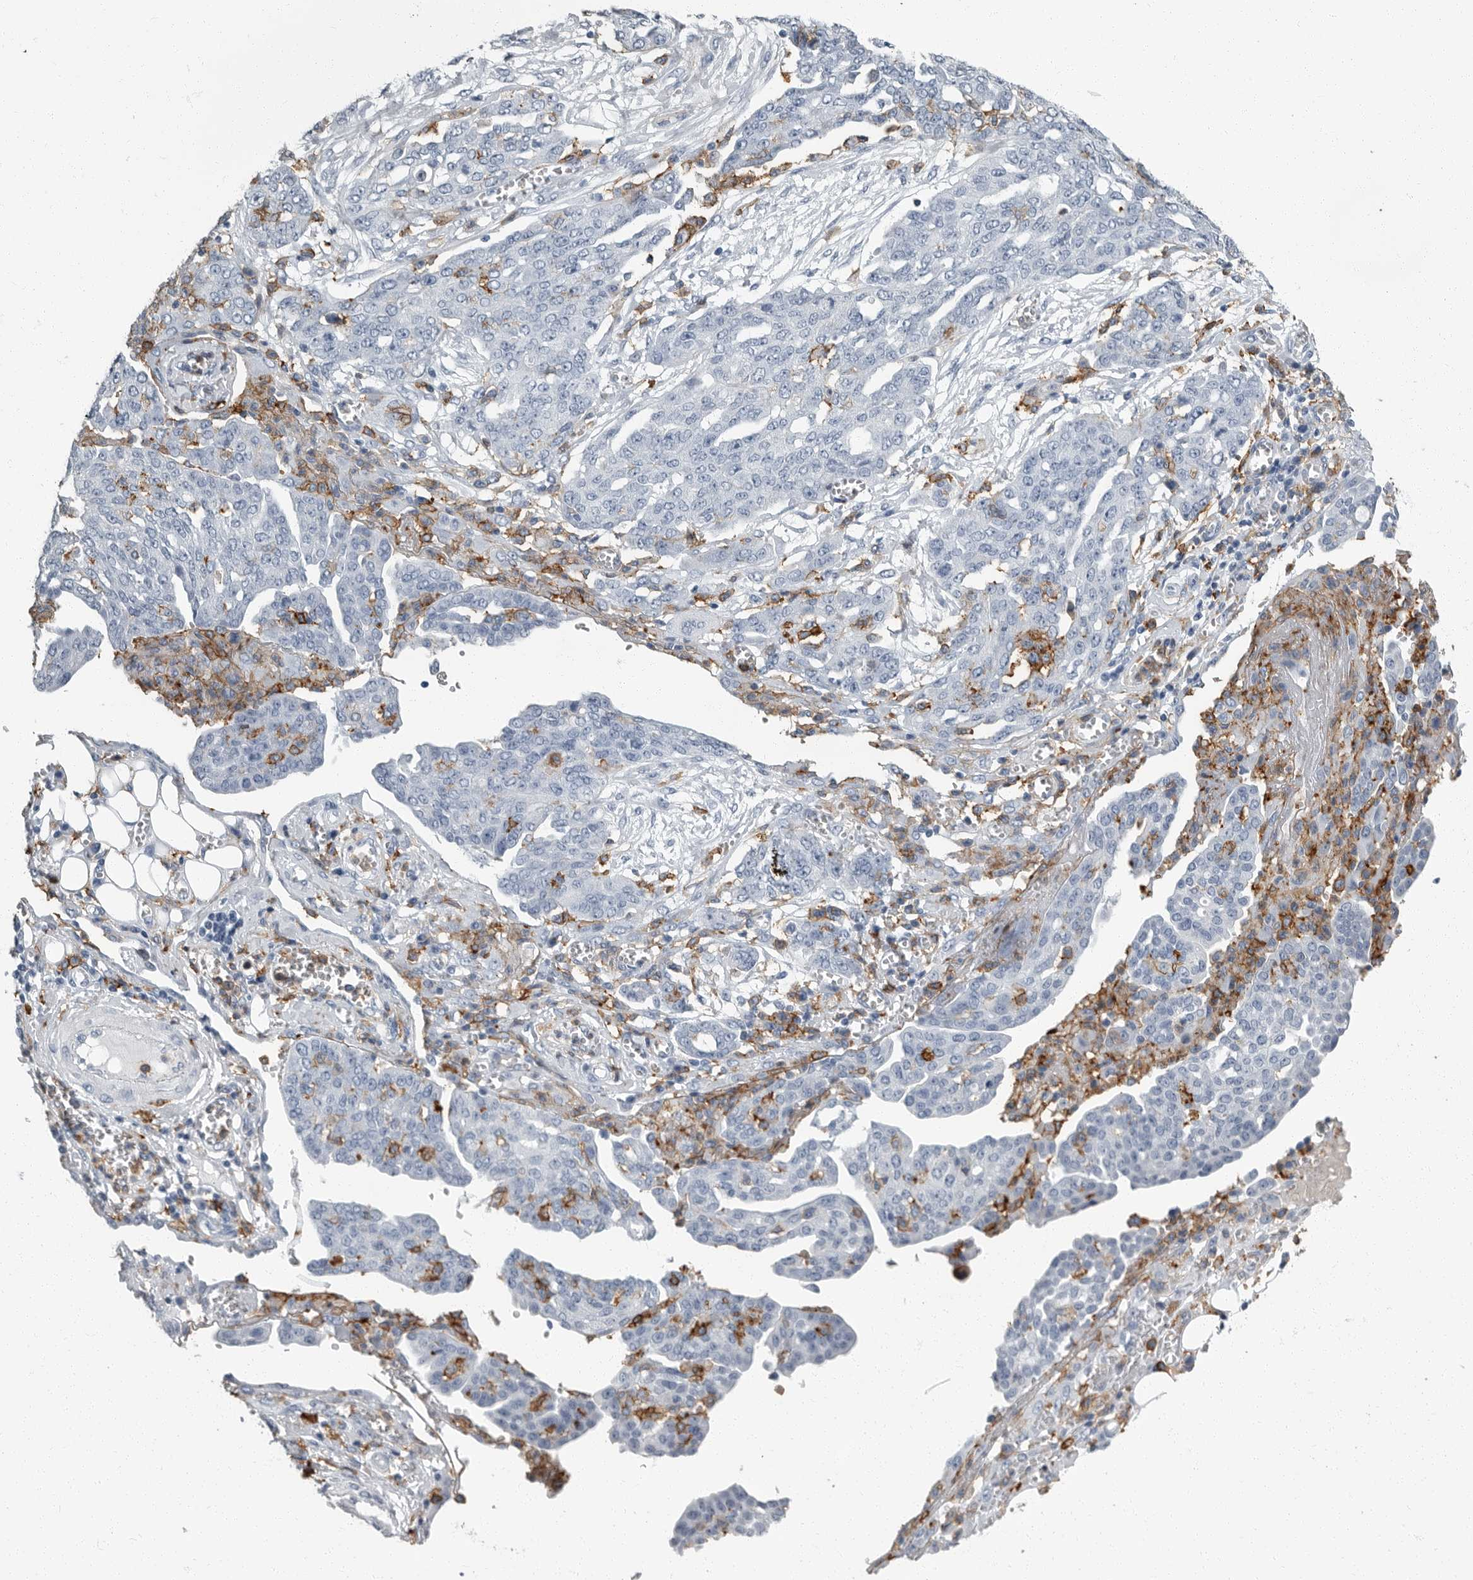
{"staining": {"intensity": "negative", "quantity": "none", "location": "none"}, "tissue": "ovarian cancer", "cell_type": "Tumor cells", "image_type": "cancer", "snomed": [{"axis": "morphology", "description": "Cystadenocarcinoma, serous, NOS"}, {"axis": "topography", "description": "Soft tissue"}, {"axis": "topography", "description": "Ovary"}], "caption": "Immunohistochemistry of serous cystadenocarcinoma (ovarian) displays no positivity in tumor cells.", "gene": "FCER1G", "patient": {"sex": "female", "age": 57}}